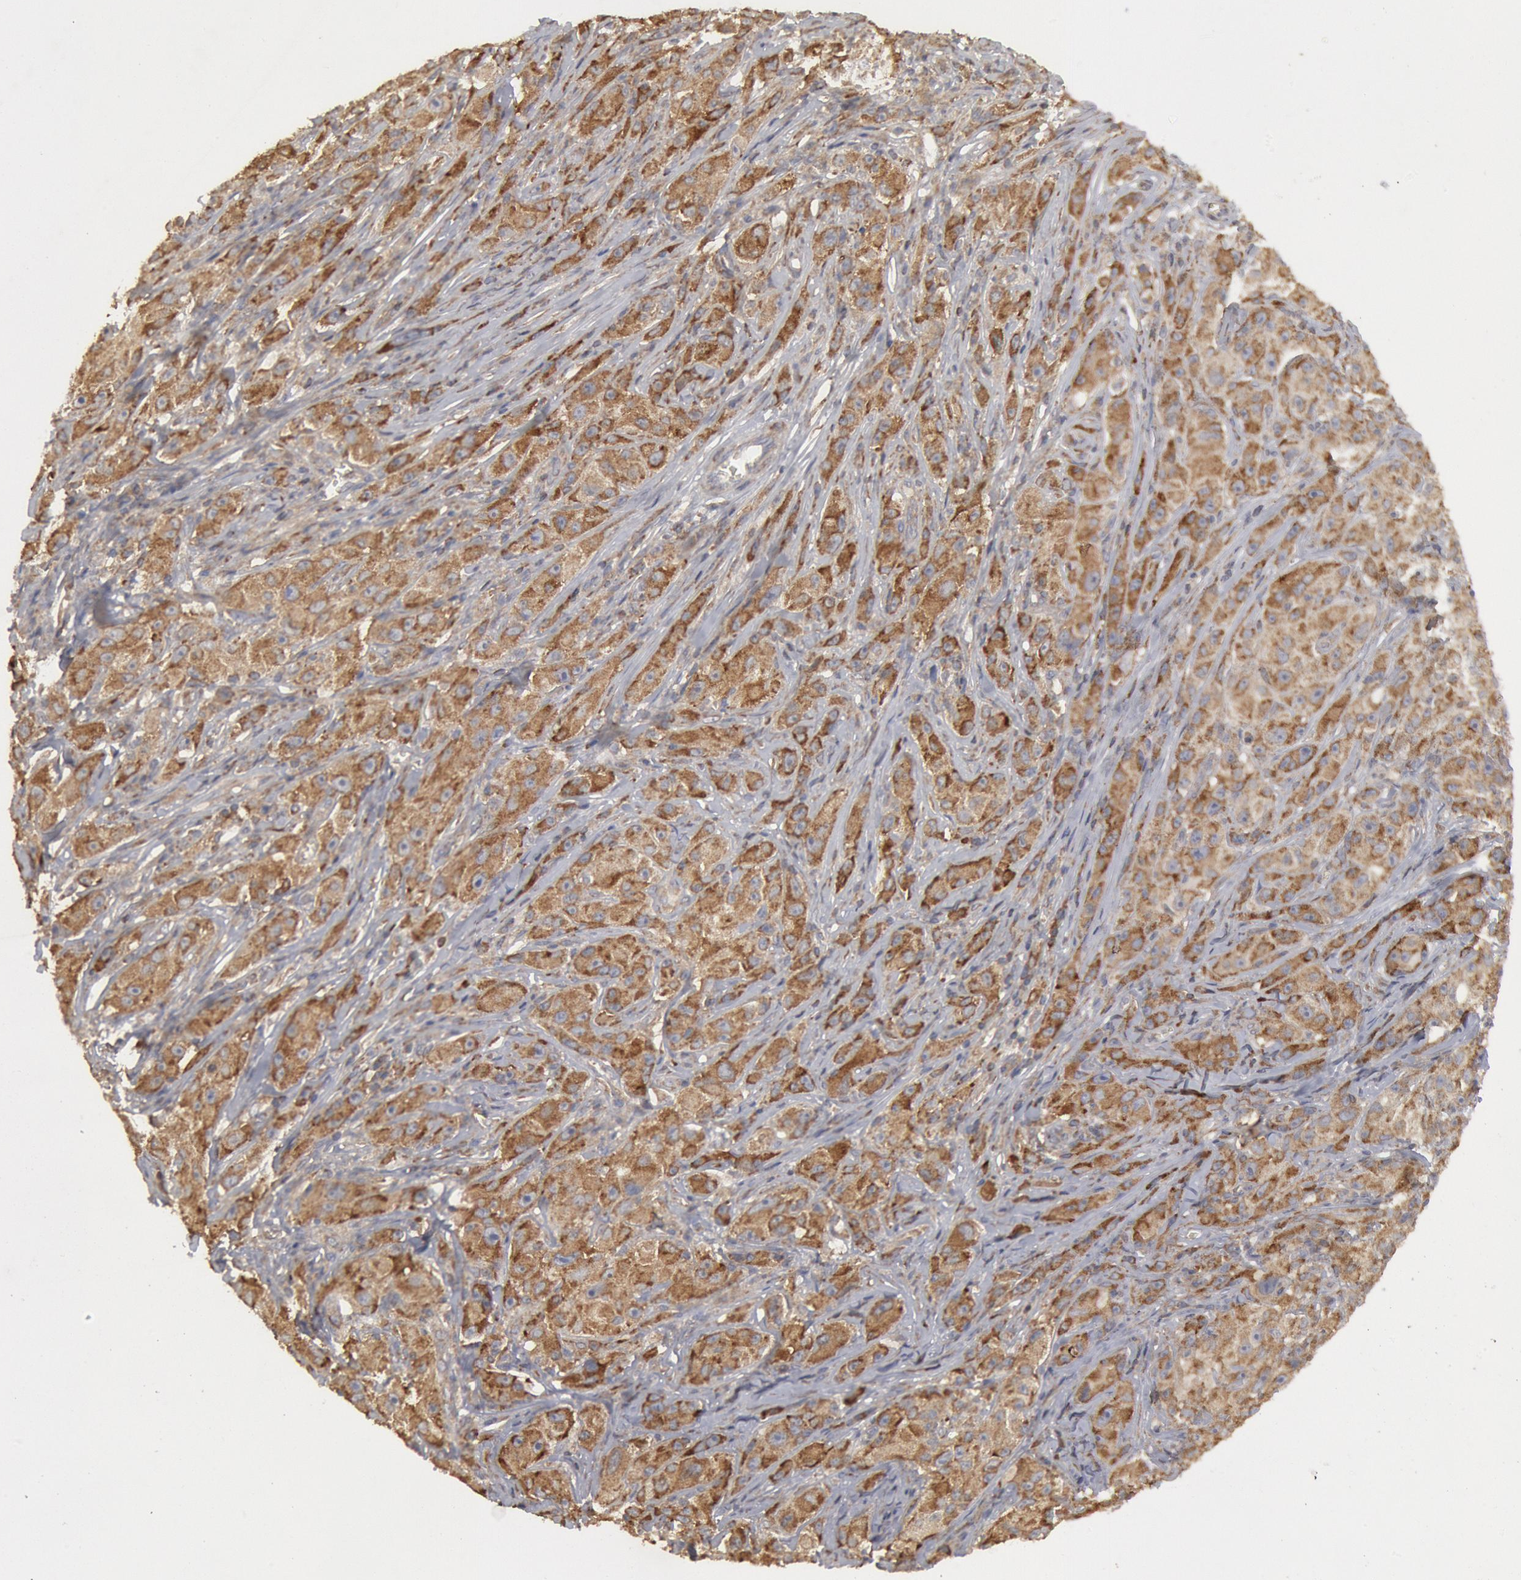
{"staining": {"intensity": "moderate", "quantity": ">75%", "location": "cytoplasmic/membranous"}, "tissue": "melanoma", "cell_type": "Tumor cells", "image_type": "cancer", "snomed": [{"axis": "morphology", "description": "Malignant melanoma, NOS"}, {"axis": "topography", "description": "Skin"}], "caption": "High-magnification brightfield microscopy of melanoma stained with DAB (brown) and counterstained with hematoxylin (blue). tumor cells exhibit moderate cytoplasmic/membranous expression is identified in about>75% of cells. The protein of interest is stained brown, and the nuclei are stained in blue (DAB (3,3'-diaminobenzidine) IHC with brightfield microscopy, high magnification).", "gene": "OSBPL8", "patient": {"sex": "male", "age": 56}}